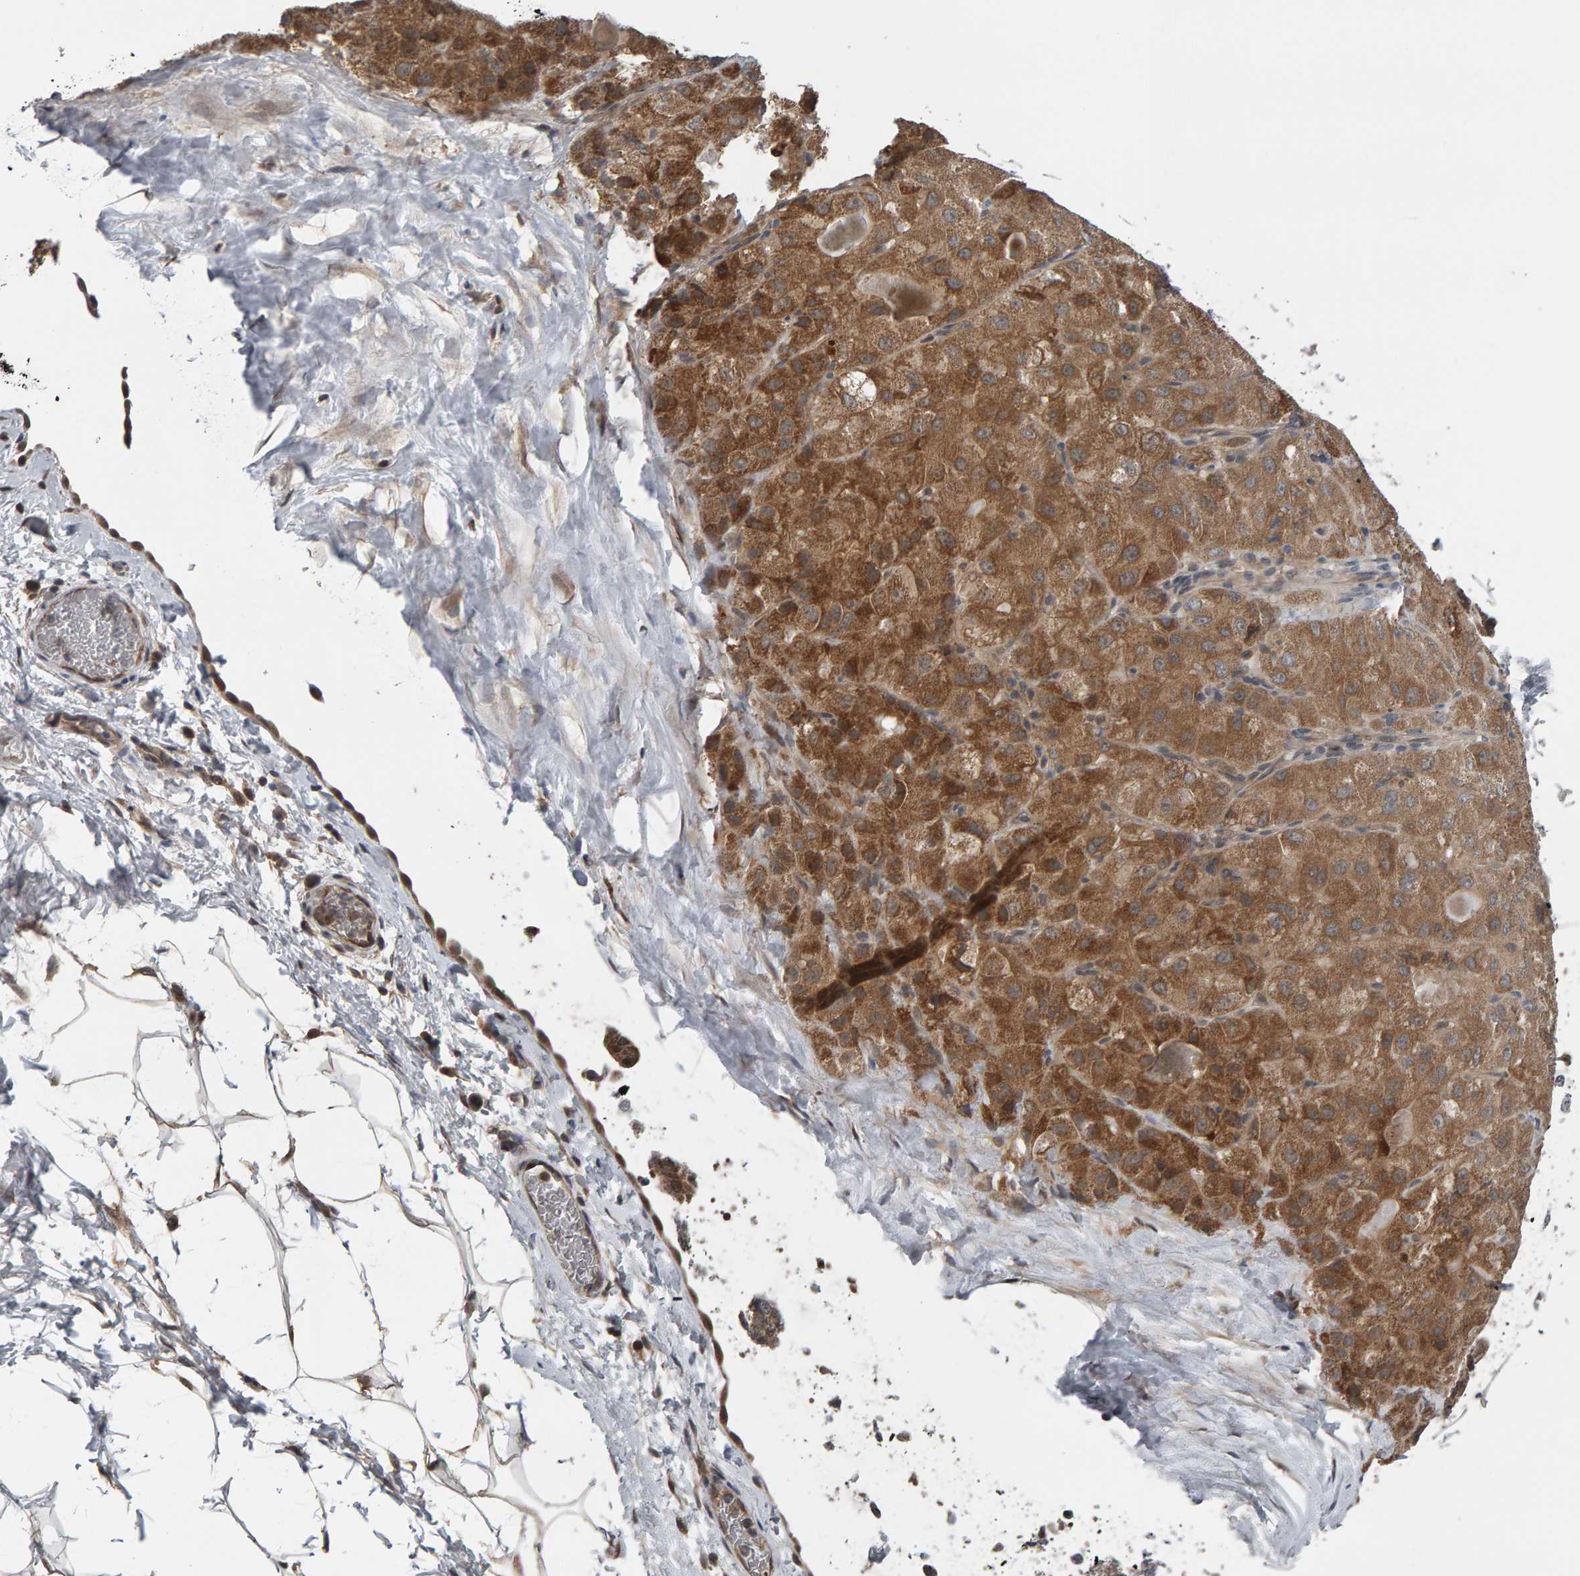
{"staining": {"intensity": "moderate", "quantity": ">75%", "location": "cytoplasmic/membranous"}, "tissue": "liver cancer", "cell_type": "Tumor cells", "image_type": "cancer", "snomed": [{"axis": "morphology", "description": "Carcinoma, Hepatocellular, NOS"}, {"axis": "topography", "description": "Liver"}], "caption": "Hepatocellular carcinoma (liver) was stained to show a protein in brown. There is medium levels of moderate cytoplasmic/membranous expression in about >75% of tumor cells.", "gene": "COASY", "patient": {"sex": "male", "age": 80}}